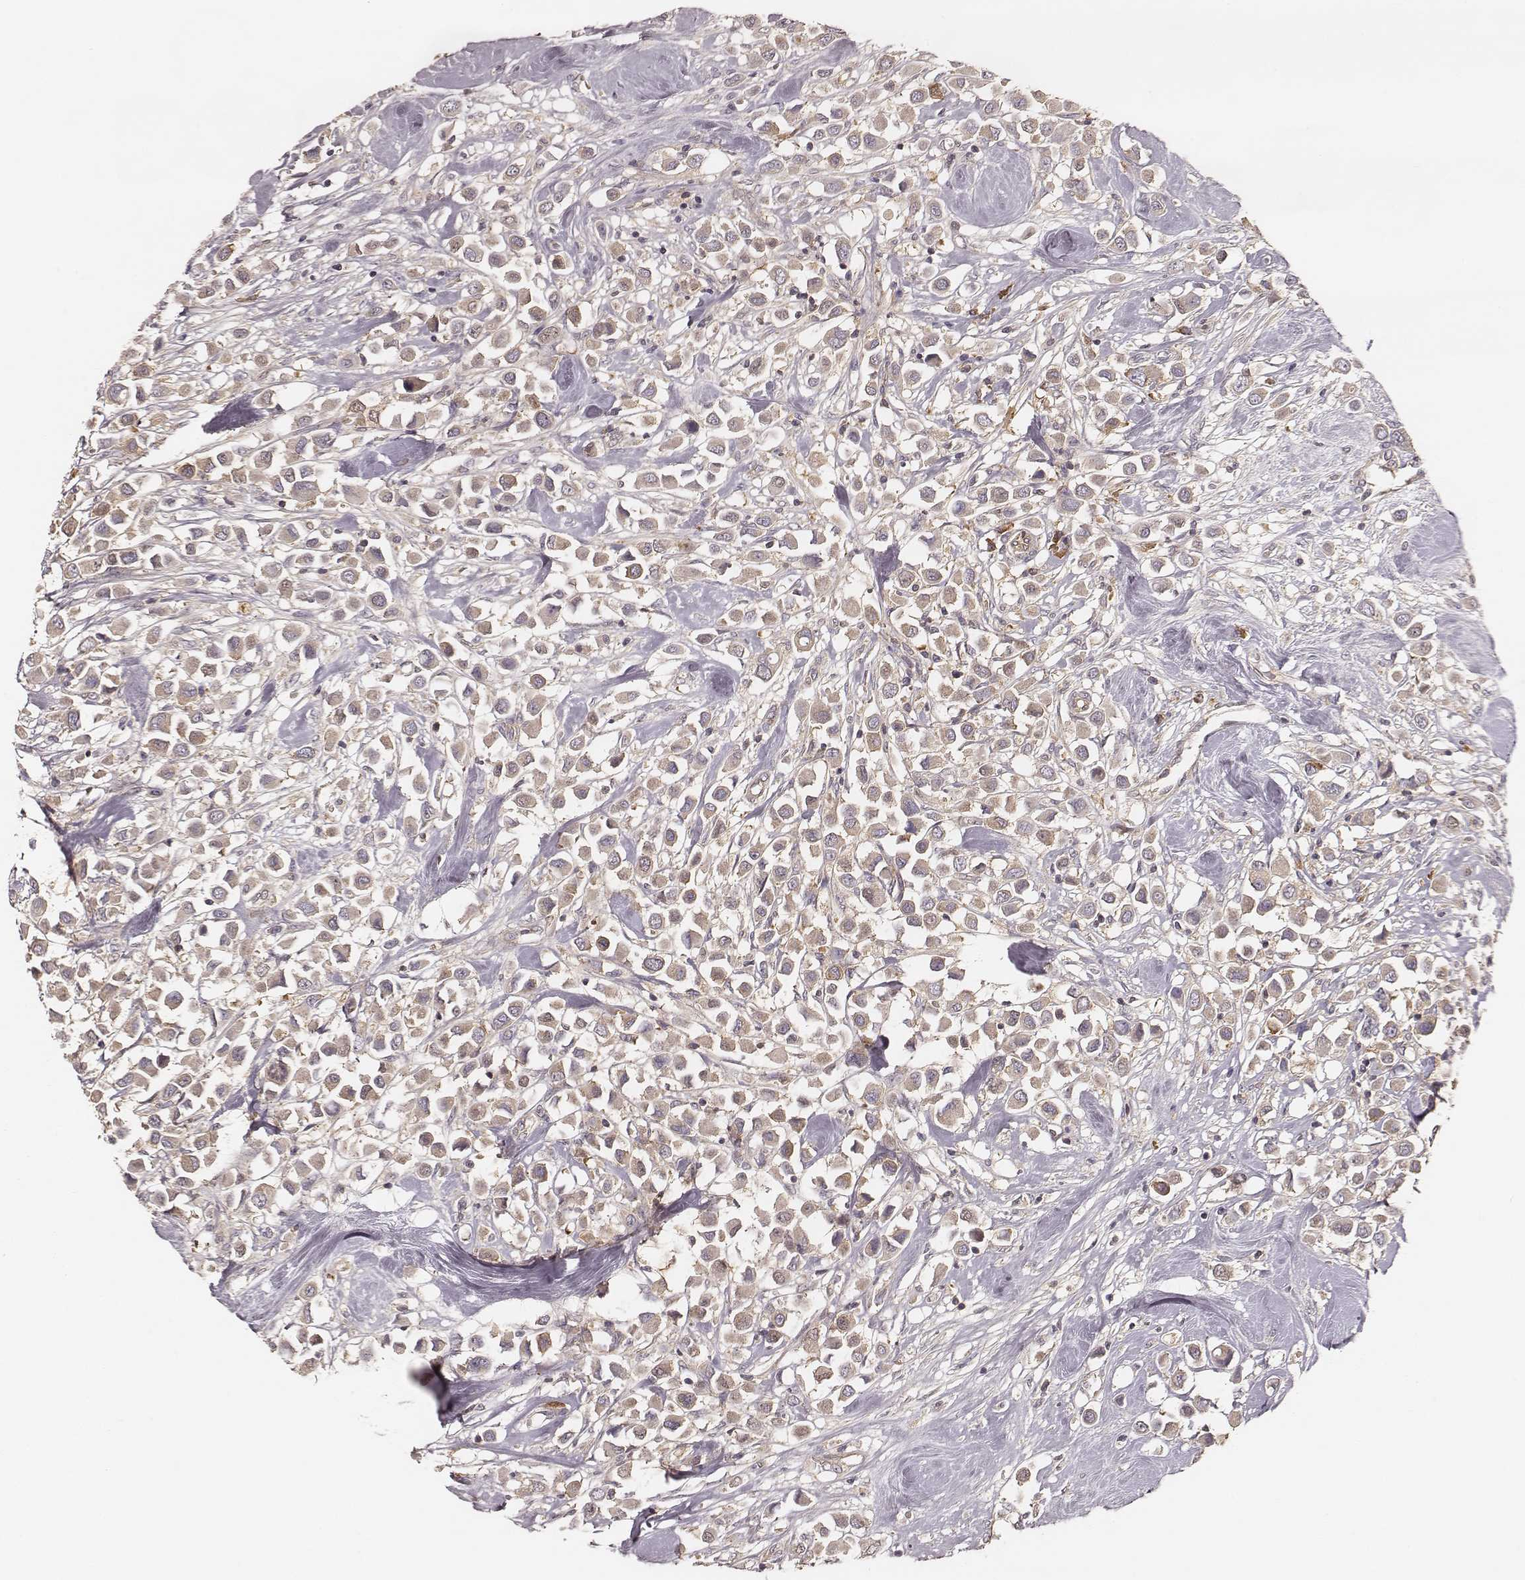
{"staining": {"intensity": "weak", "quantity": "25%-75%", "location": "cytoplasmic/membranous"}, "tissue": "breast cancer", "cell_type": "Tumor cells", "image_type": "cancer", "snomed": [{"axis": "morphology", "description": "Duct carcinoma"}, {"axis": "topography", "description": "Breast"}], "caption": "IHC photomicrograph of neoplastic tissue: human breast cancer stained using IHC shows low levels of weak protein expression localized specifically in the cytoplasmic/membranous of tumor cells, appearing as a cytoplasmic/membranous brown color.", "gene": "CARS1", "patient": {"sex": "female", "age": 61}}